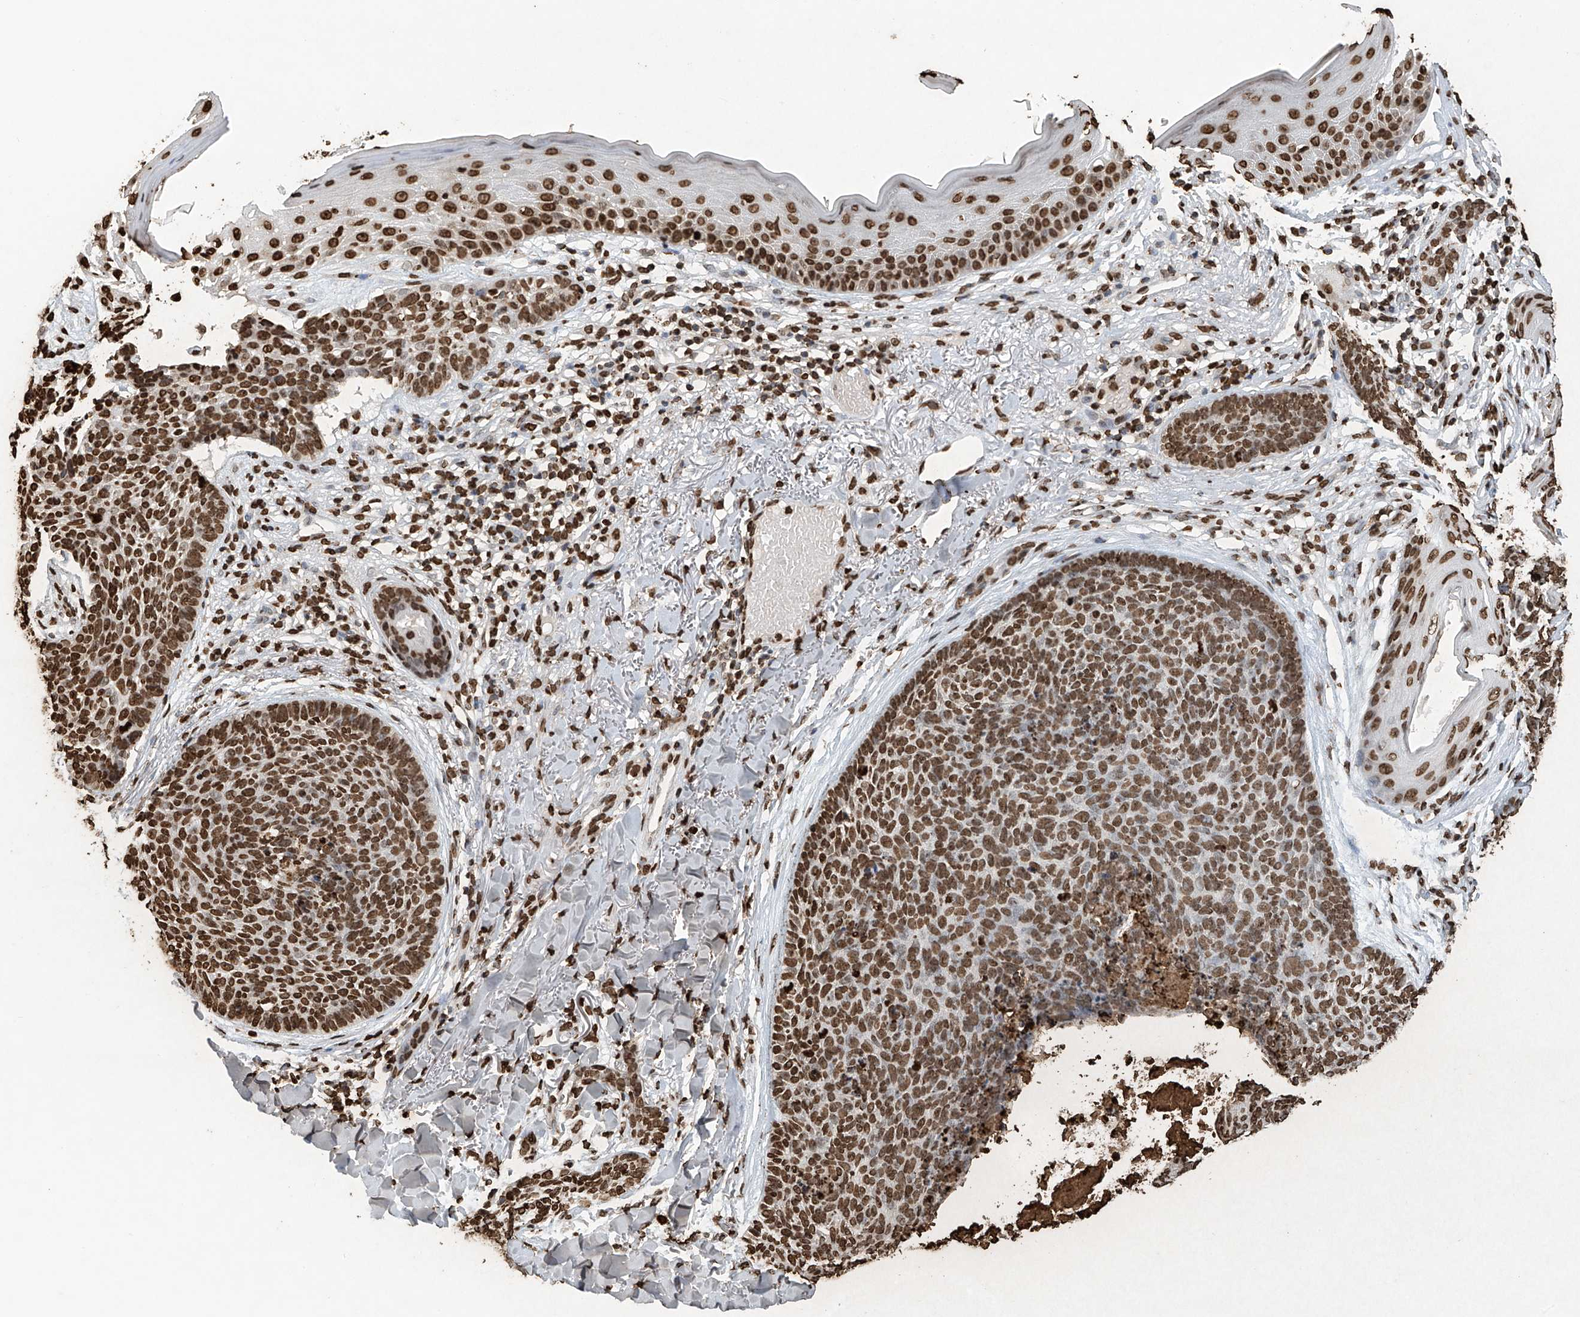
{"staining": {"intensity": "strong", "quantity": ">75%", "location": "nuclear"}, "tissue": "skin cancer", "cell_type": "Tumor cells", "image_type": "cancer", "snomed": [{"axis": "morphology", "description": "Basal cell carcinoma"}, {"axis": "topography", "description": "Skin"}], "caption": "Skin cancer (basal cell carcinoma) stained for a protein (brown) exhibits strong nuclear positive expression in approximately >75% of tumor cells.", "gene": "H3-3A", "patient": {"sex": "female", "age": 70}}